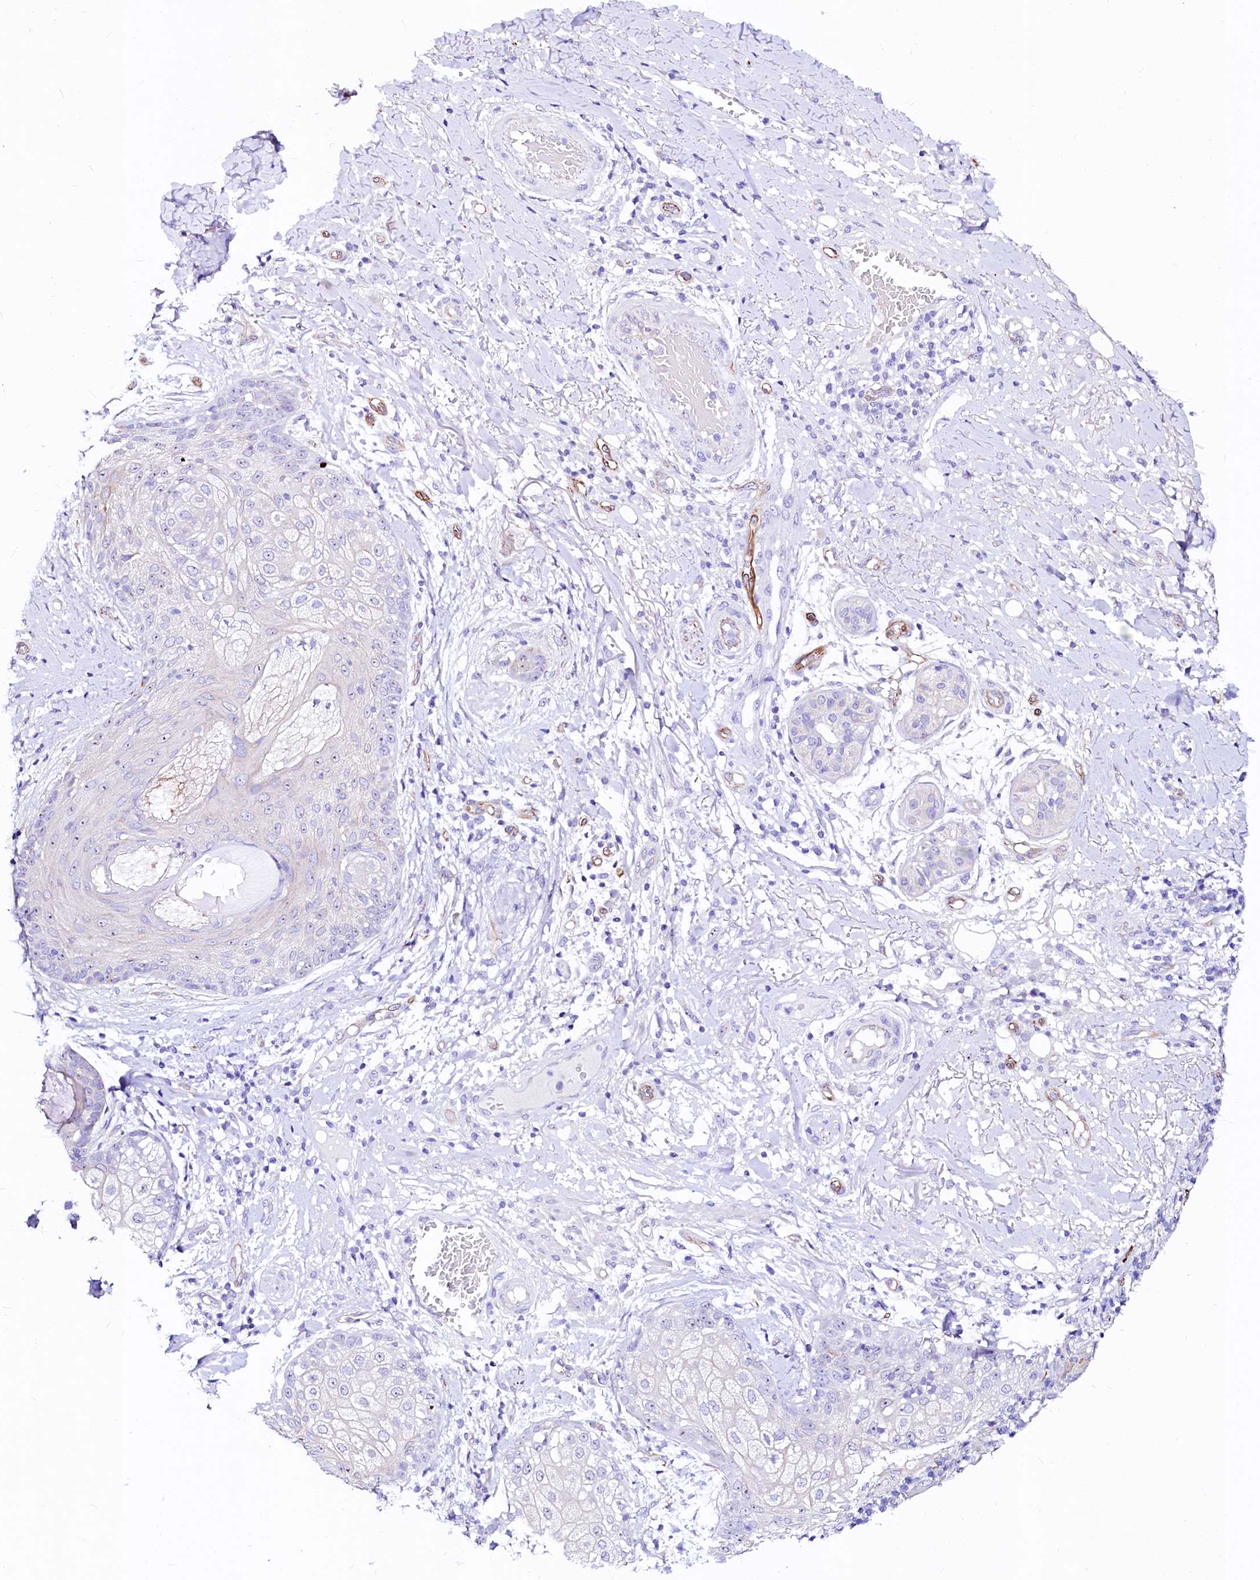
{"staining": {"intensity": "negative", "quantity": "none", "location": "none"}, "tissue": "skin cancer", "cell_type": "Tumor cells", "image_type": "cancer", "snomed": [{"axis": "morphology", "description": "Squamous cell carcinoma, NOS"}, {"axis": "topography", "description": "Skin"}], "caption": "Human skin cancer (squamous cell carcinoma) stained for a protein using immunohistochemistry (IHC) reveals no expression in tumor cells.", "gene": "SFR1", "patient": {"sex": "female", "age": 88}}